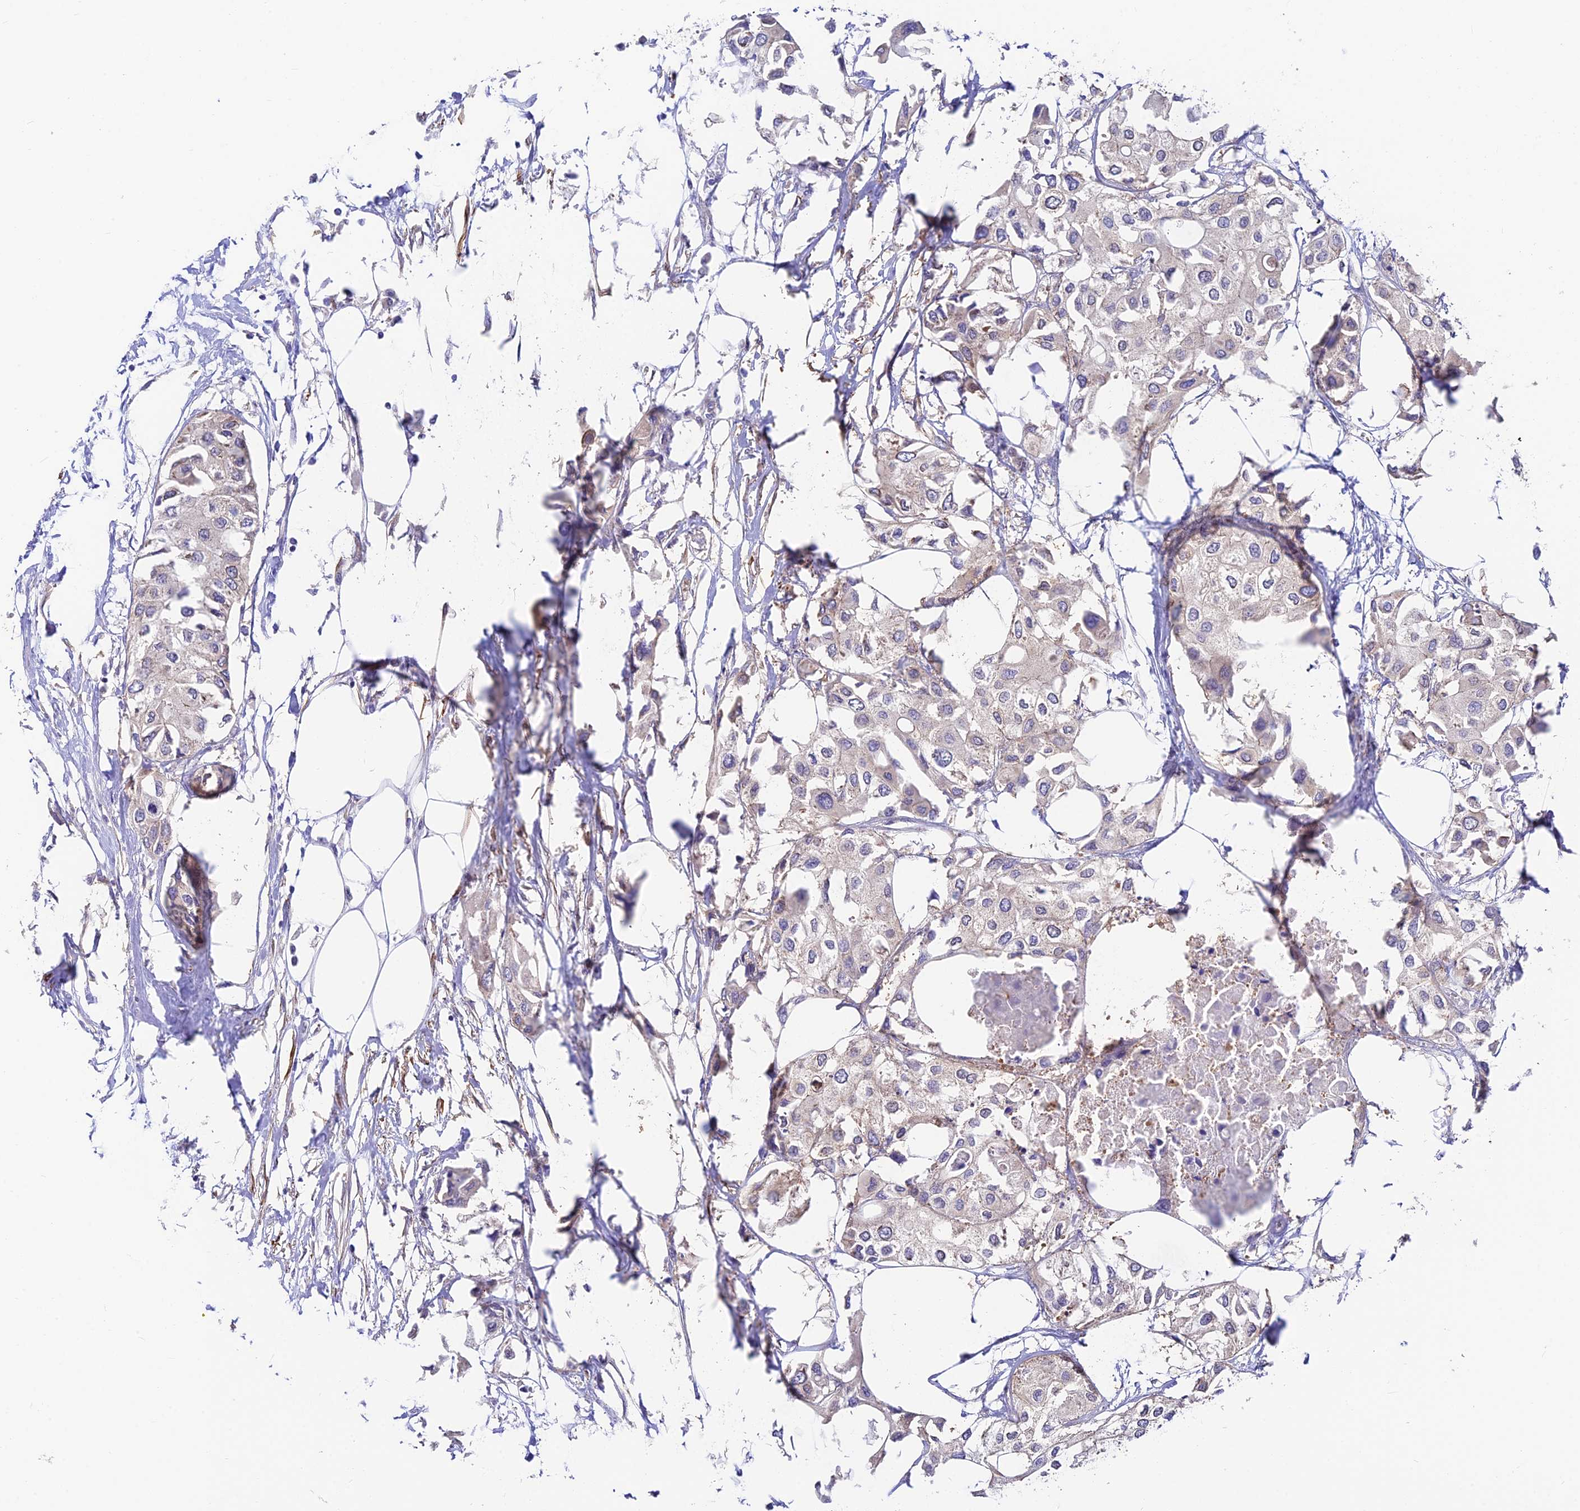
{"staining": {"intensity": "negative", "quantity": "none", "location": "none"}, "tissue": "urothelial cancer", "cell_type": "Tumor cells", "image_type": "cancer", "snomed": [{"axis": "morphology", "description": "Urothelial carcinoma, High grade"}, {"axis": "topography", "description": "Urinary bladder"}], "caption": "Tumor cells show no significant protein staining in urothelial carcinoma (high-grade). (DAB immunohistochemistry (IHC) visualized using brightfield microscopy, high magnification).", "gene": "ANKRD50", "patient": {"sex": "male", "age": 64}}